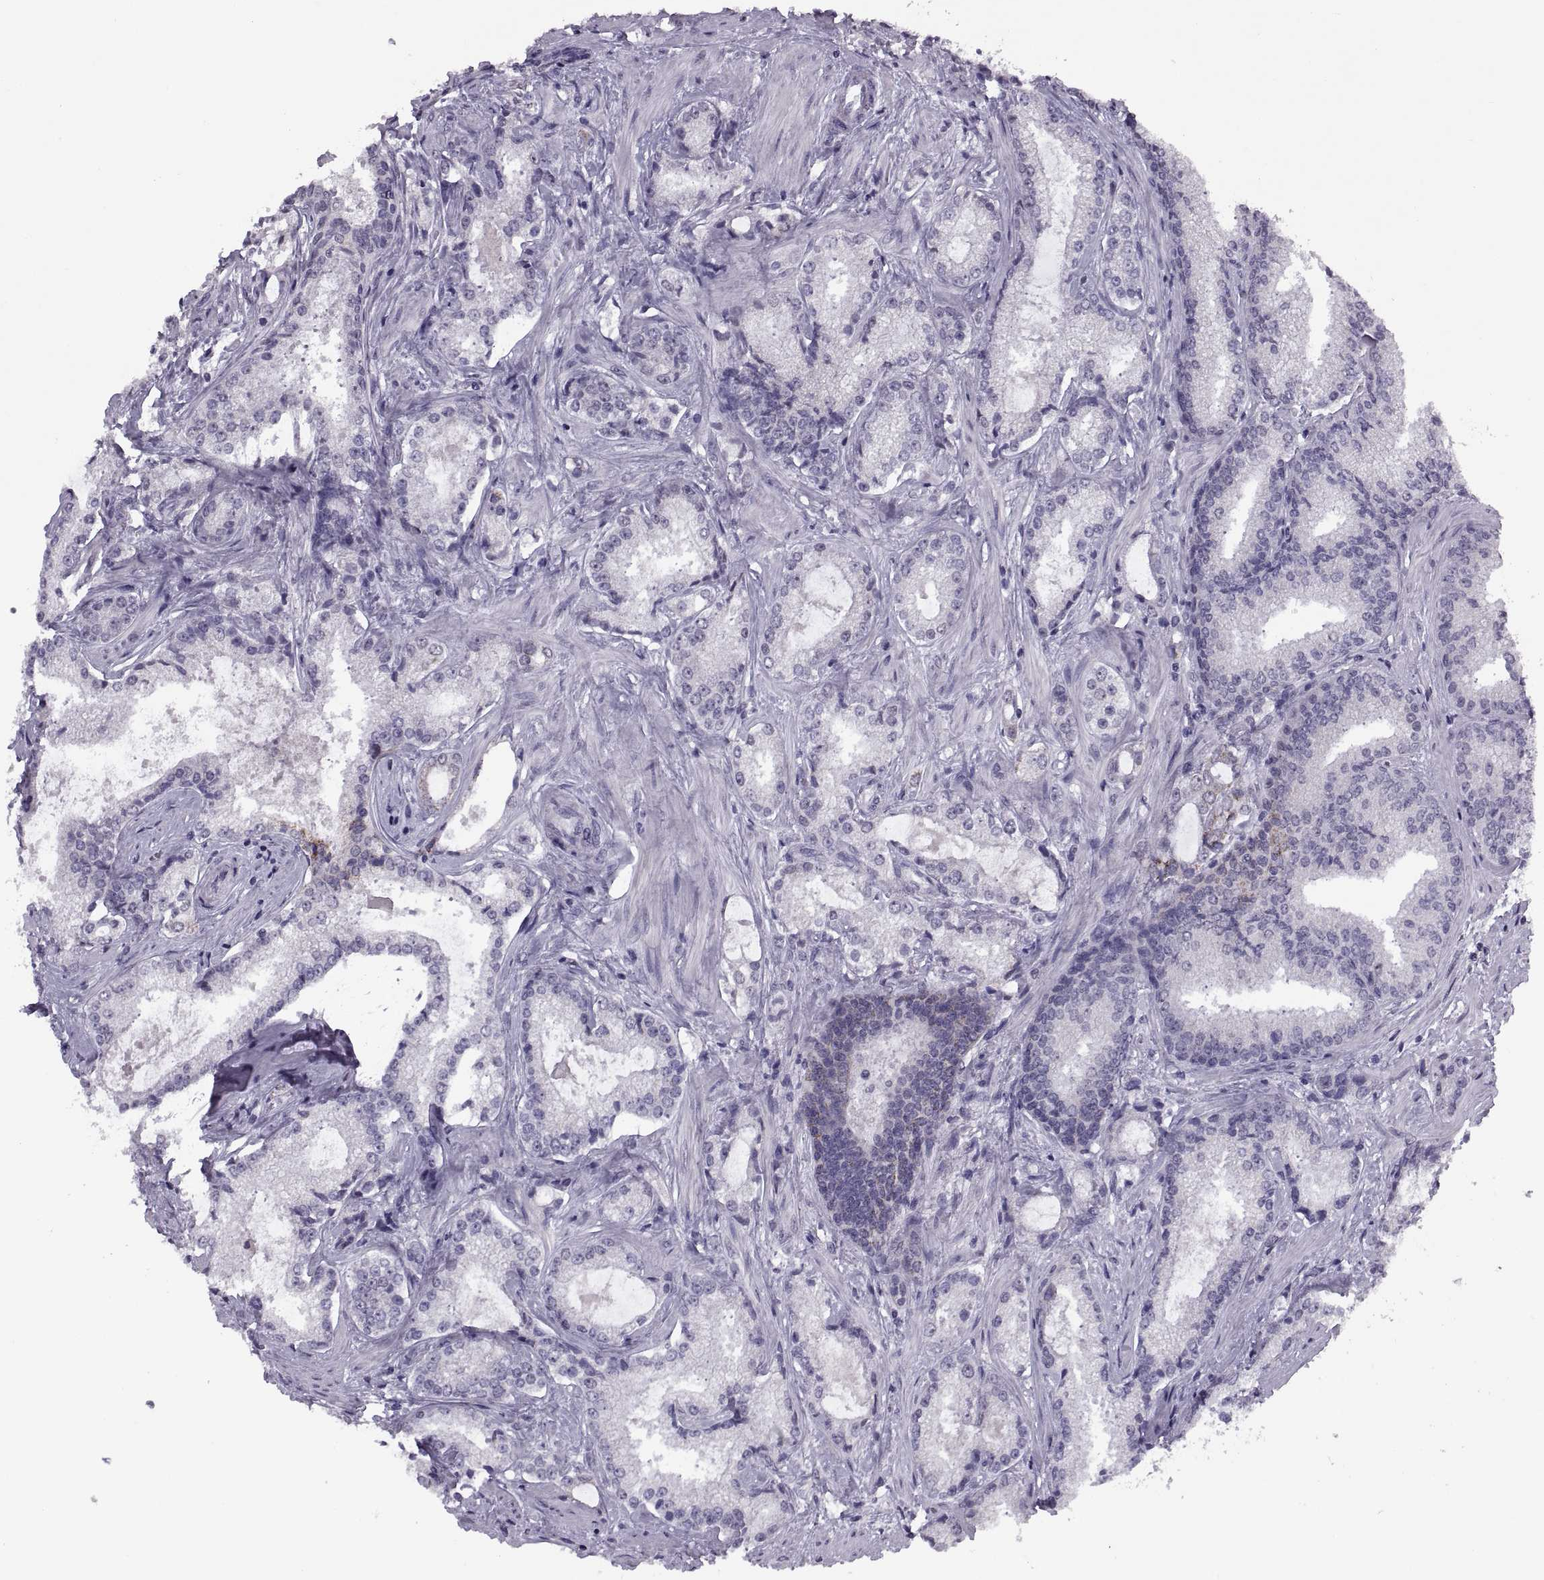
{"staining": {"intensity": "negative", "quantity": "none", "location": "none"}, "tissue": "prostate cancer", "cell_type": "Tumor cells", "image_type": "cancer", "snomed": [{"axis": "morphology", "description": "Adenocarcinoma, Low grade"}, {"axis": "topography", "description": "Prostate"}], "caption": "Human prostate adenocarcinoma (low-grade) stained for a protein using immunohistochemistry (IHC) demonstrates no positivity in tumor cells.", "gene": "OTP", "patient": {"sex": "male", "age": 56}}